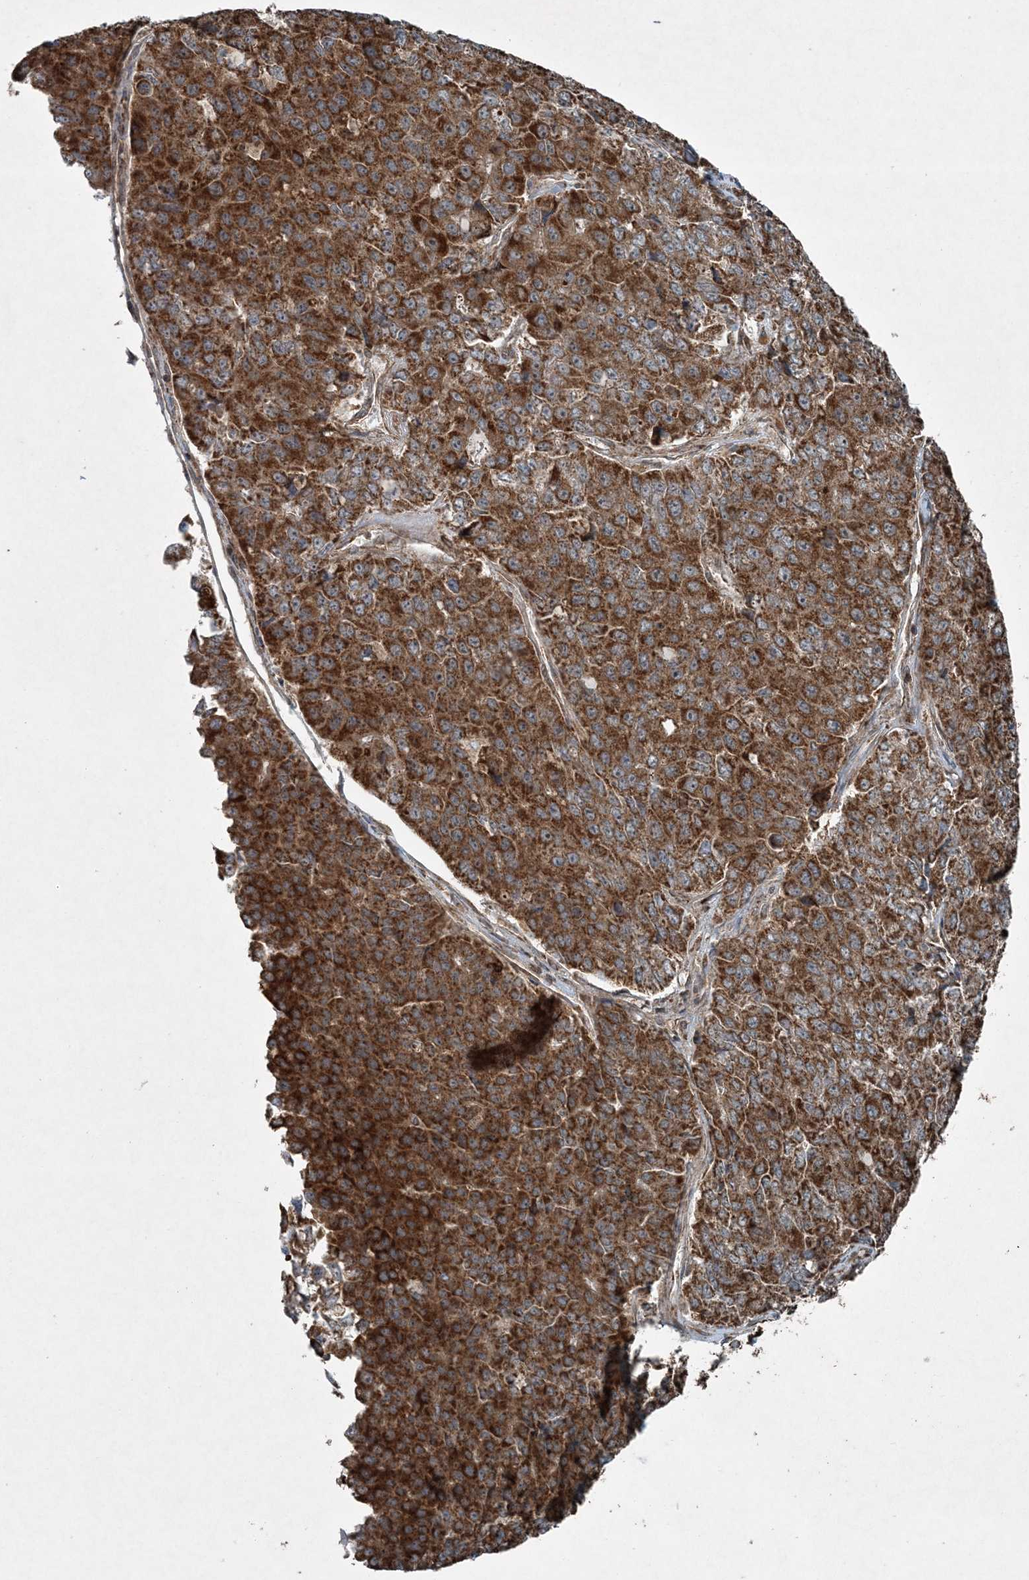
{"staining": {"intensity": "strong", "quantity": ">75%", "location": "cytoplasmic/membranous"}, "tissue": "pancreatic cancer", "cell_type": "Tumor cells", "image_type": "cancer", "snomed": [{"axis": "morphology", "description": "Adenocarcinoma, NOS"}, {"axis": "topography", "description": "Pancreas"}], "caption": "The immunohistochemical stain labels strong cytoplasmic/membranous expression in tumor cells of pancreatic cancer tissue. (DAB (3,3'-diaminobenzidine) = brown stain, brightfield microscopy at high magnification).", "gene": "COPS7B", "patient": {"sex": "male", "age": 50}}